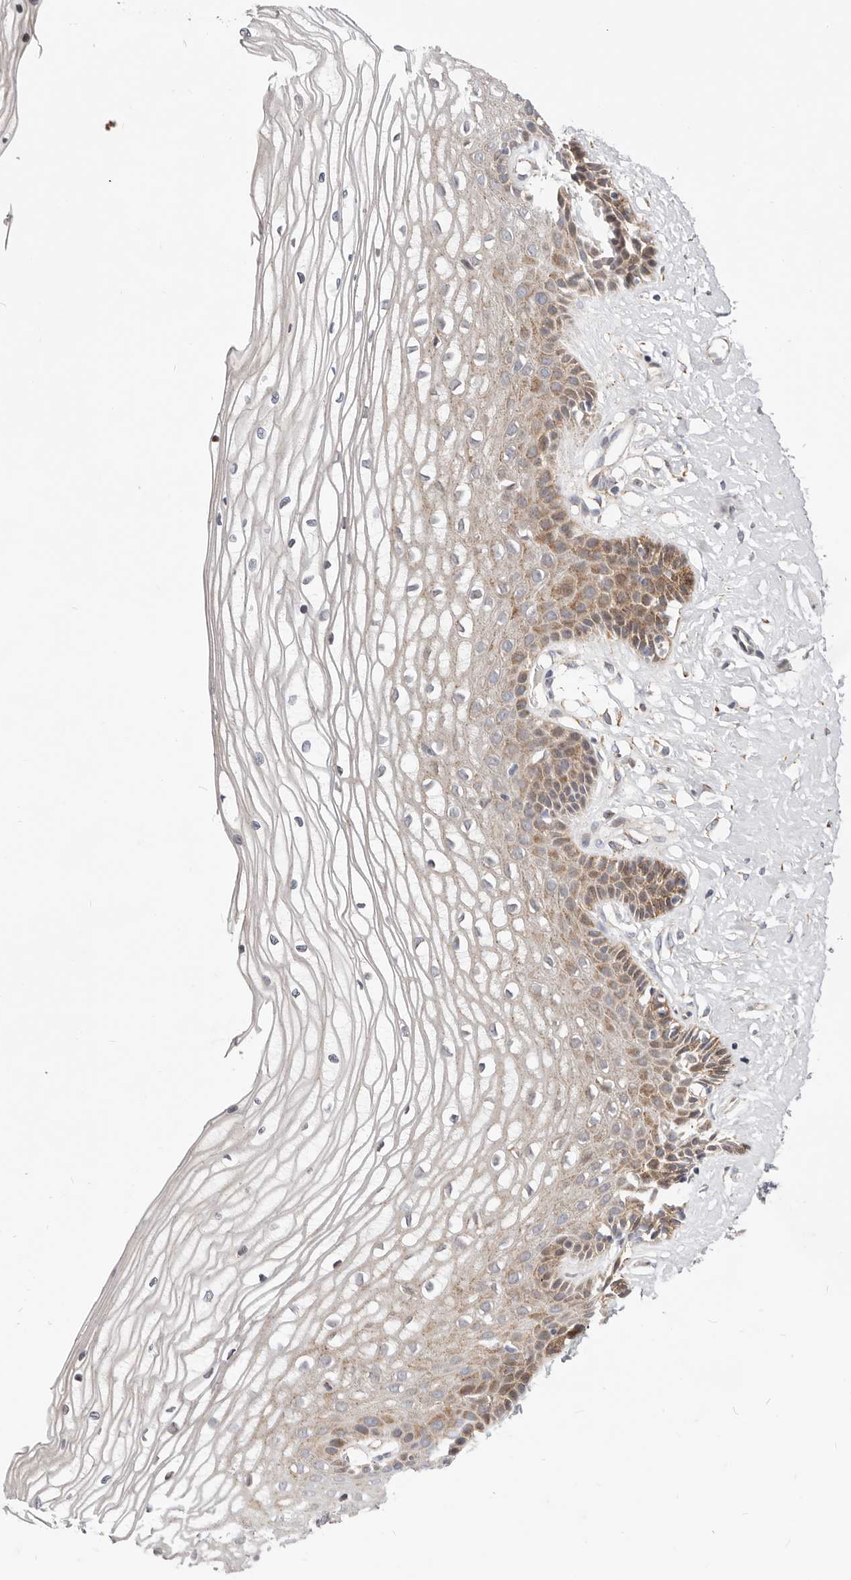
{"staining": {"intensity": "moderate", "quantity": "25%-75%", "location": "cytoplasmic/membranous"}, "tissue": "vagina", "cell_type": "Squamous epithelial cells", "image_type": "normal", "snomed": [{"axis": "morphology", "description": "Normal tissue, NOS"}, {"axis": "topography", "description": "Vagina"}, {"axis": "topography", "description": "Cervix"}], "caption": "Vagina stained with immunohistochemistry exhibits moderate cytoplasmic/membranous positivity in approximately 25%-75% of squamous epithelial cells.", "gene": "TOR3A", "patient": {"sex": "female", "age": 40}}